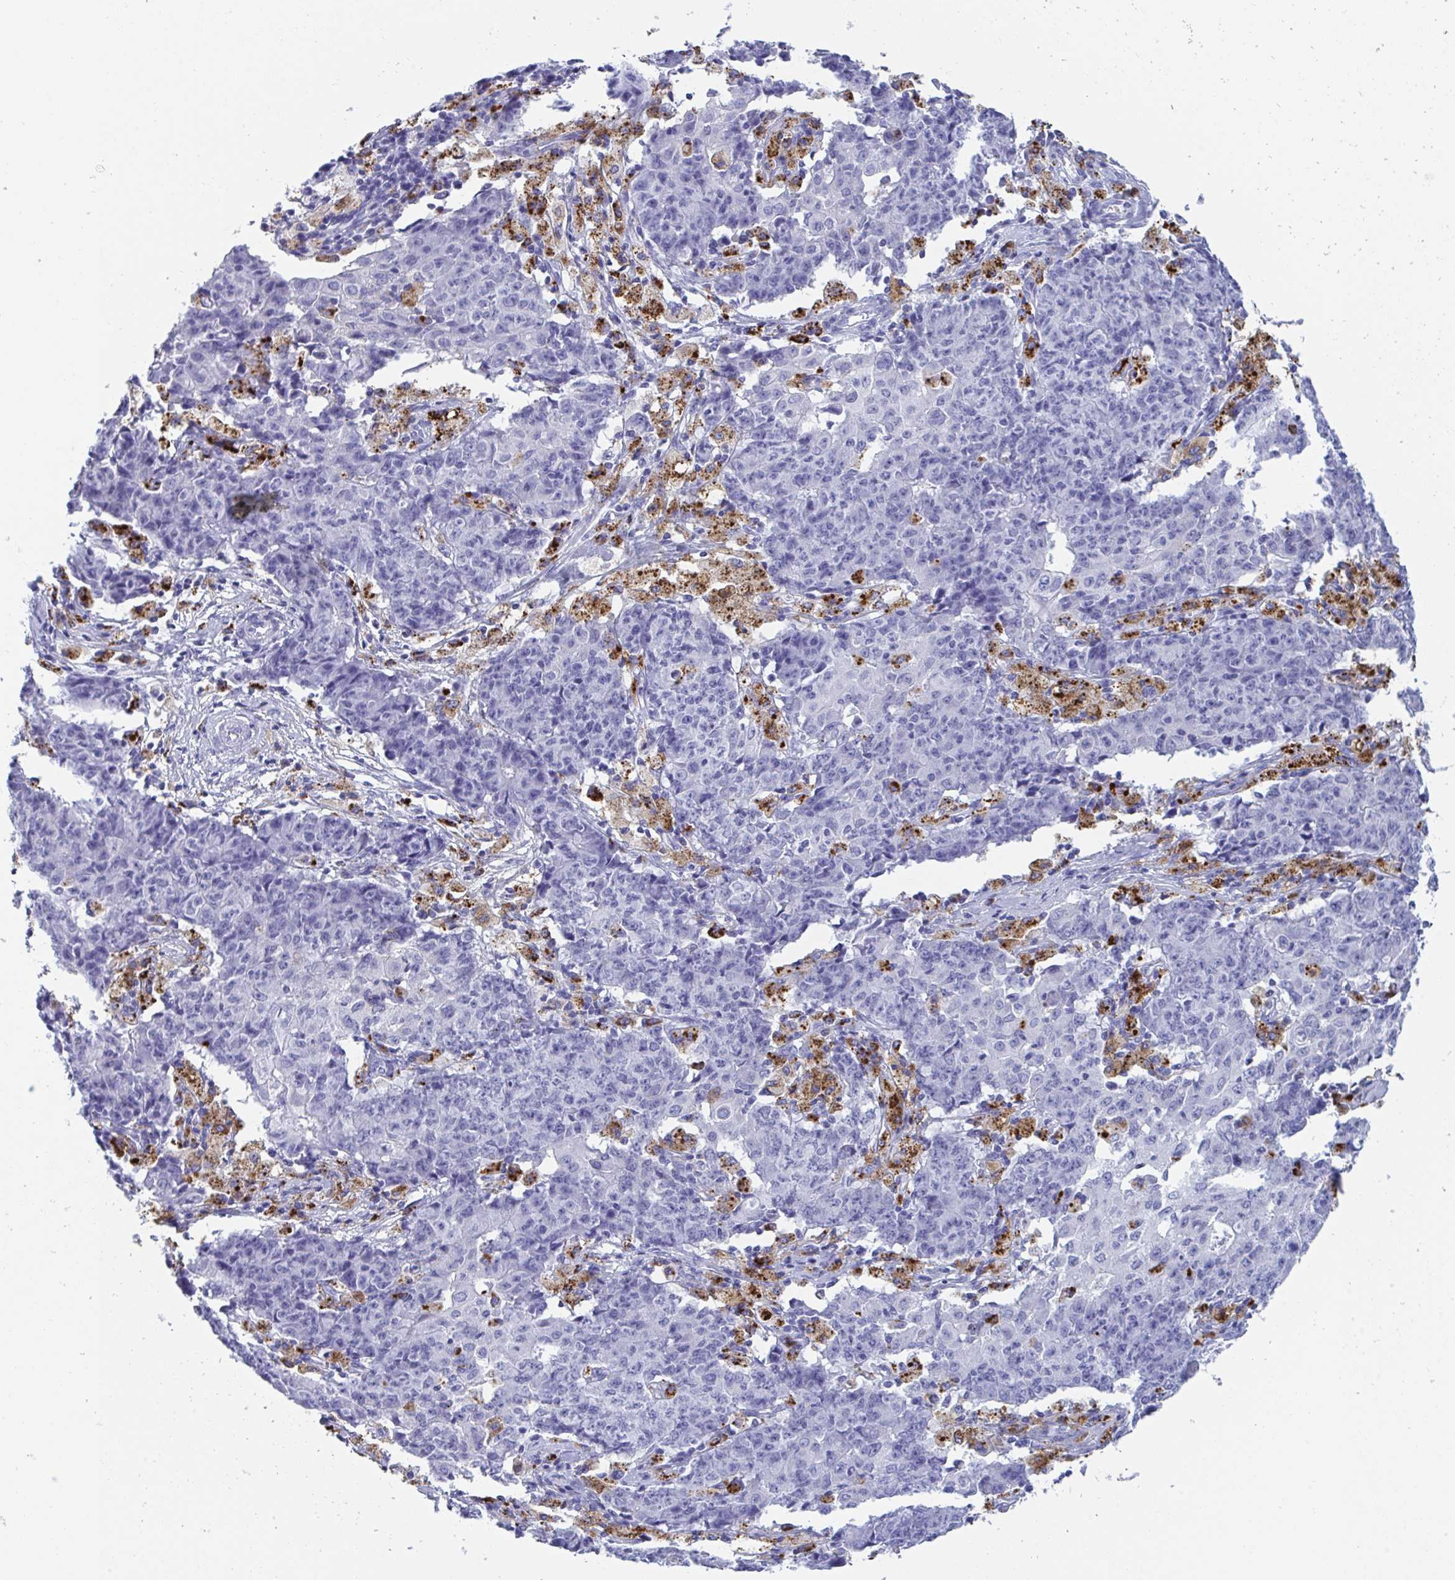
{"staining": {"intensity": "negative", "quantity": "none", "location": "none"}, "tissue": "ovarian cancer", "cell_type": "Tumor cells", "image_type": "cancer", "snomed": [{"axis": "morphology", "description": "Carcinoma, endometroid"}, {"axis": "topography", "description": "Ovary"}], "caption": "This is an immunohistochemistry image of human ovarian endometroid carcinoma. There is no staining in tumor cells.", "gene": "CPVL", "patient": {"sex": "female", "age": 42}}